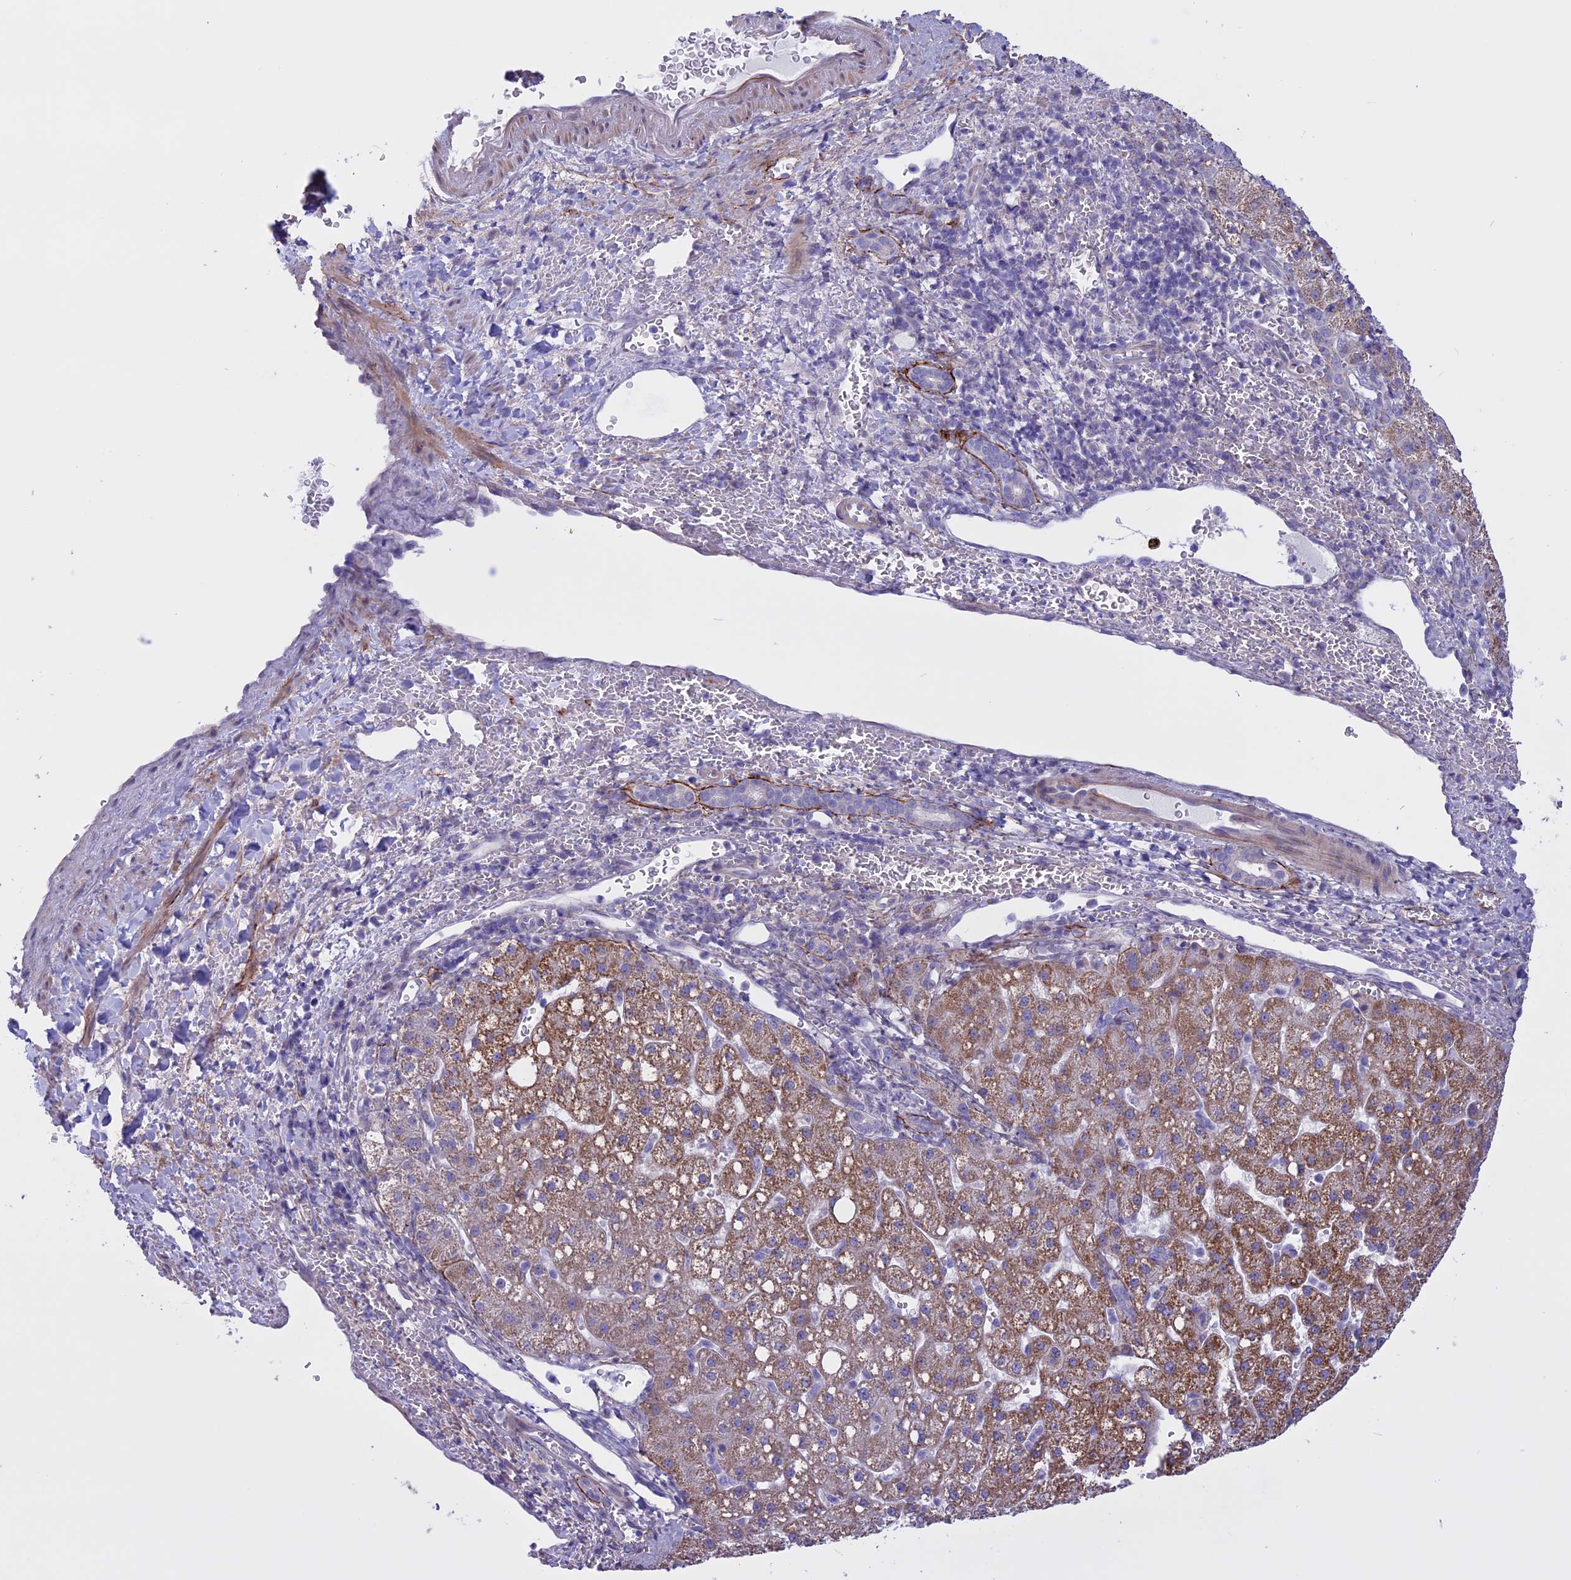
{"staining": {"intensity": "moderate", "quantity": ">75%", "location": "cytoplasmic/membranous"}, "tissue": "liver cancer", "cell_type": "Tumor cells", "image_type": "cancer", "snomed": [{"axis": "morphology", "description": "Carcinoma, Hepatocellular, NOS"}, {"axis": "topography", "description": "Liver"}], "caption": "The photomicrograph demonstrates immunohistochemical staining of liver cancer (hepatocellular carcinoma). There is moderate cytoplasmic/membranous positivity is seen in about >75% of tumor cells.", "gene": "SPHKAP", "patient": {"sex": "male", "age": 57}}